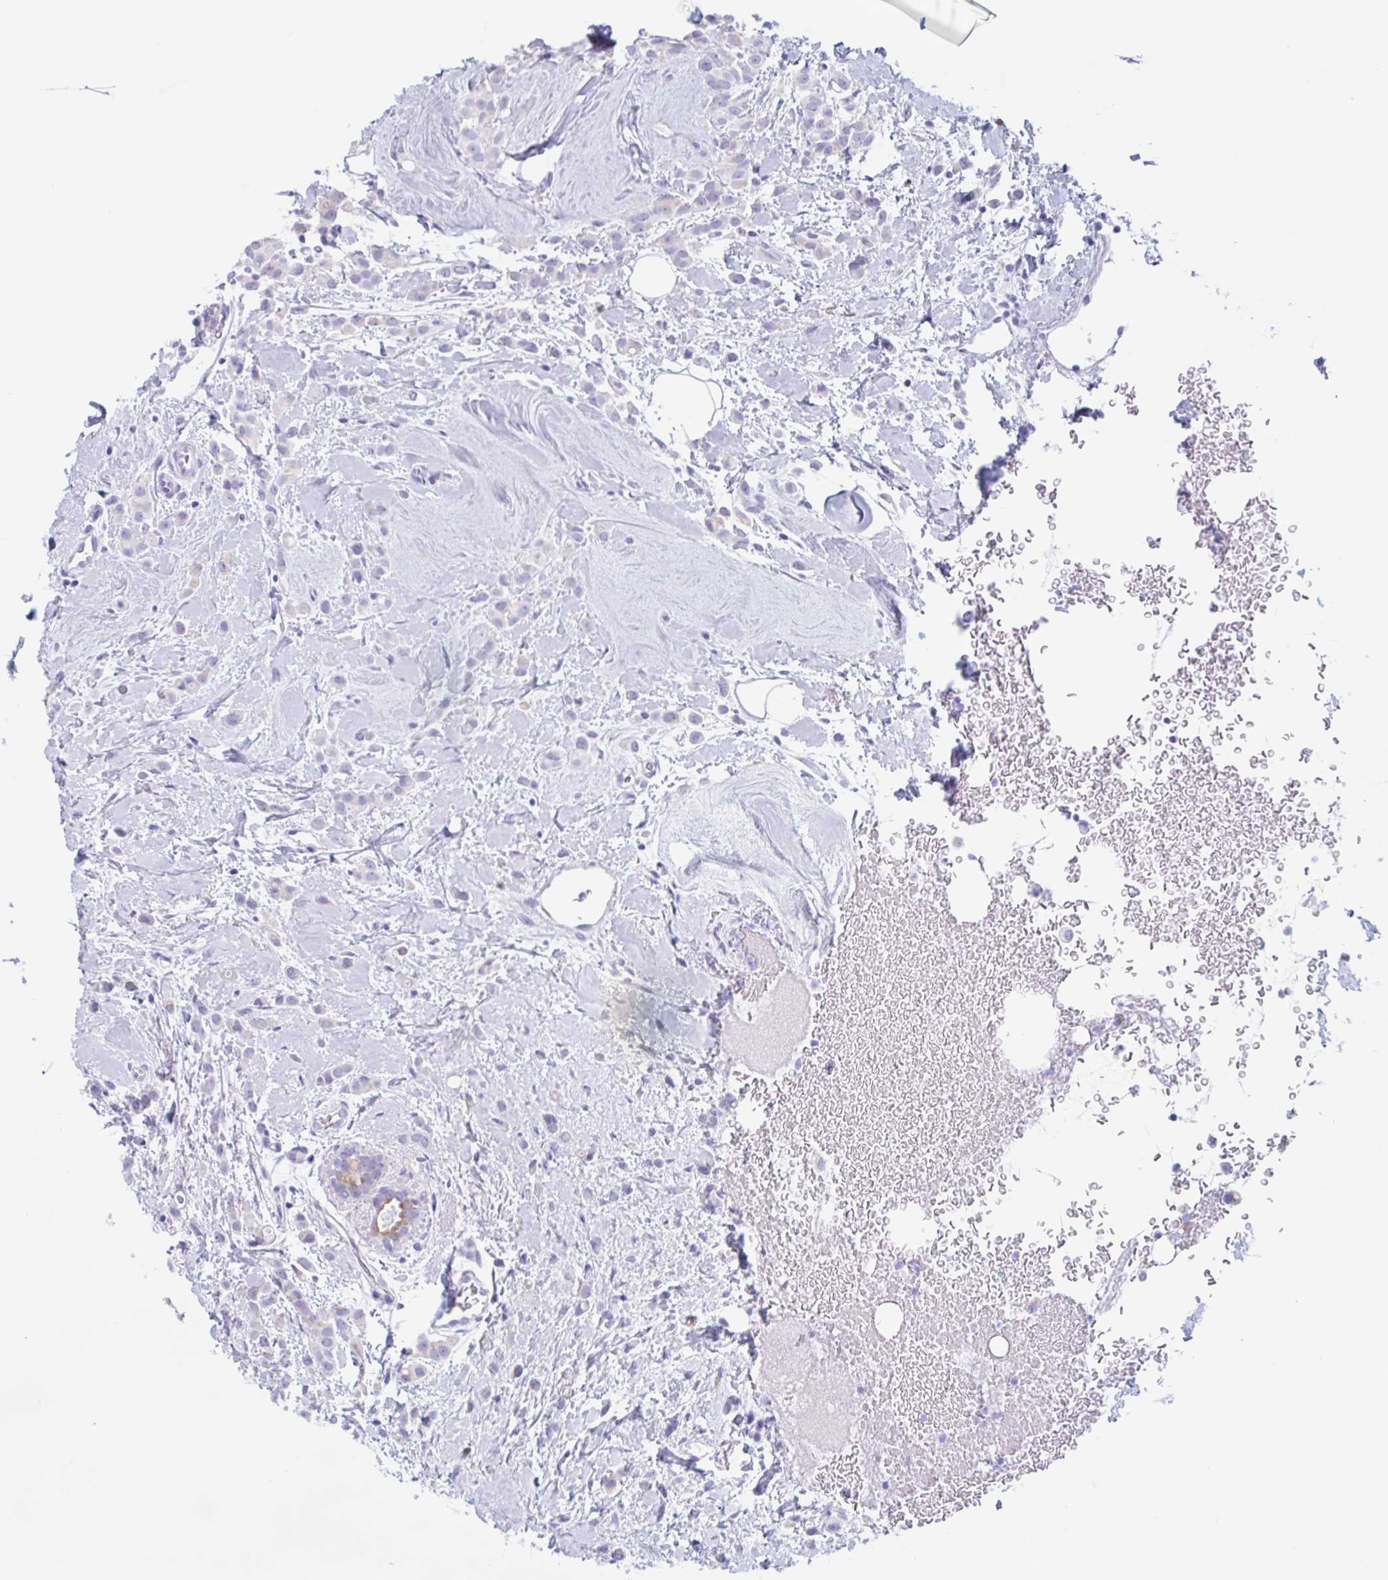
{"staining": {"intensity": "weak", "quantity": "<25%", "location": "cytoplasmic/membranous"}, "tissue": "breast cancer", "cell_type": "Tumor cells", "image_type": "cancer", "snomed": [{"axis": "morphology", "description": "Lobular carcinoma"}, {"axis": "topography", "description": "Breast"}], "caption": "The IHC micrograph has no significant positivity in tumor cells of lobular carcinoma (breast) tissue.", "gene": "CPTP", "patient": {"sex": "female", "age": 68}}